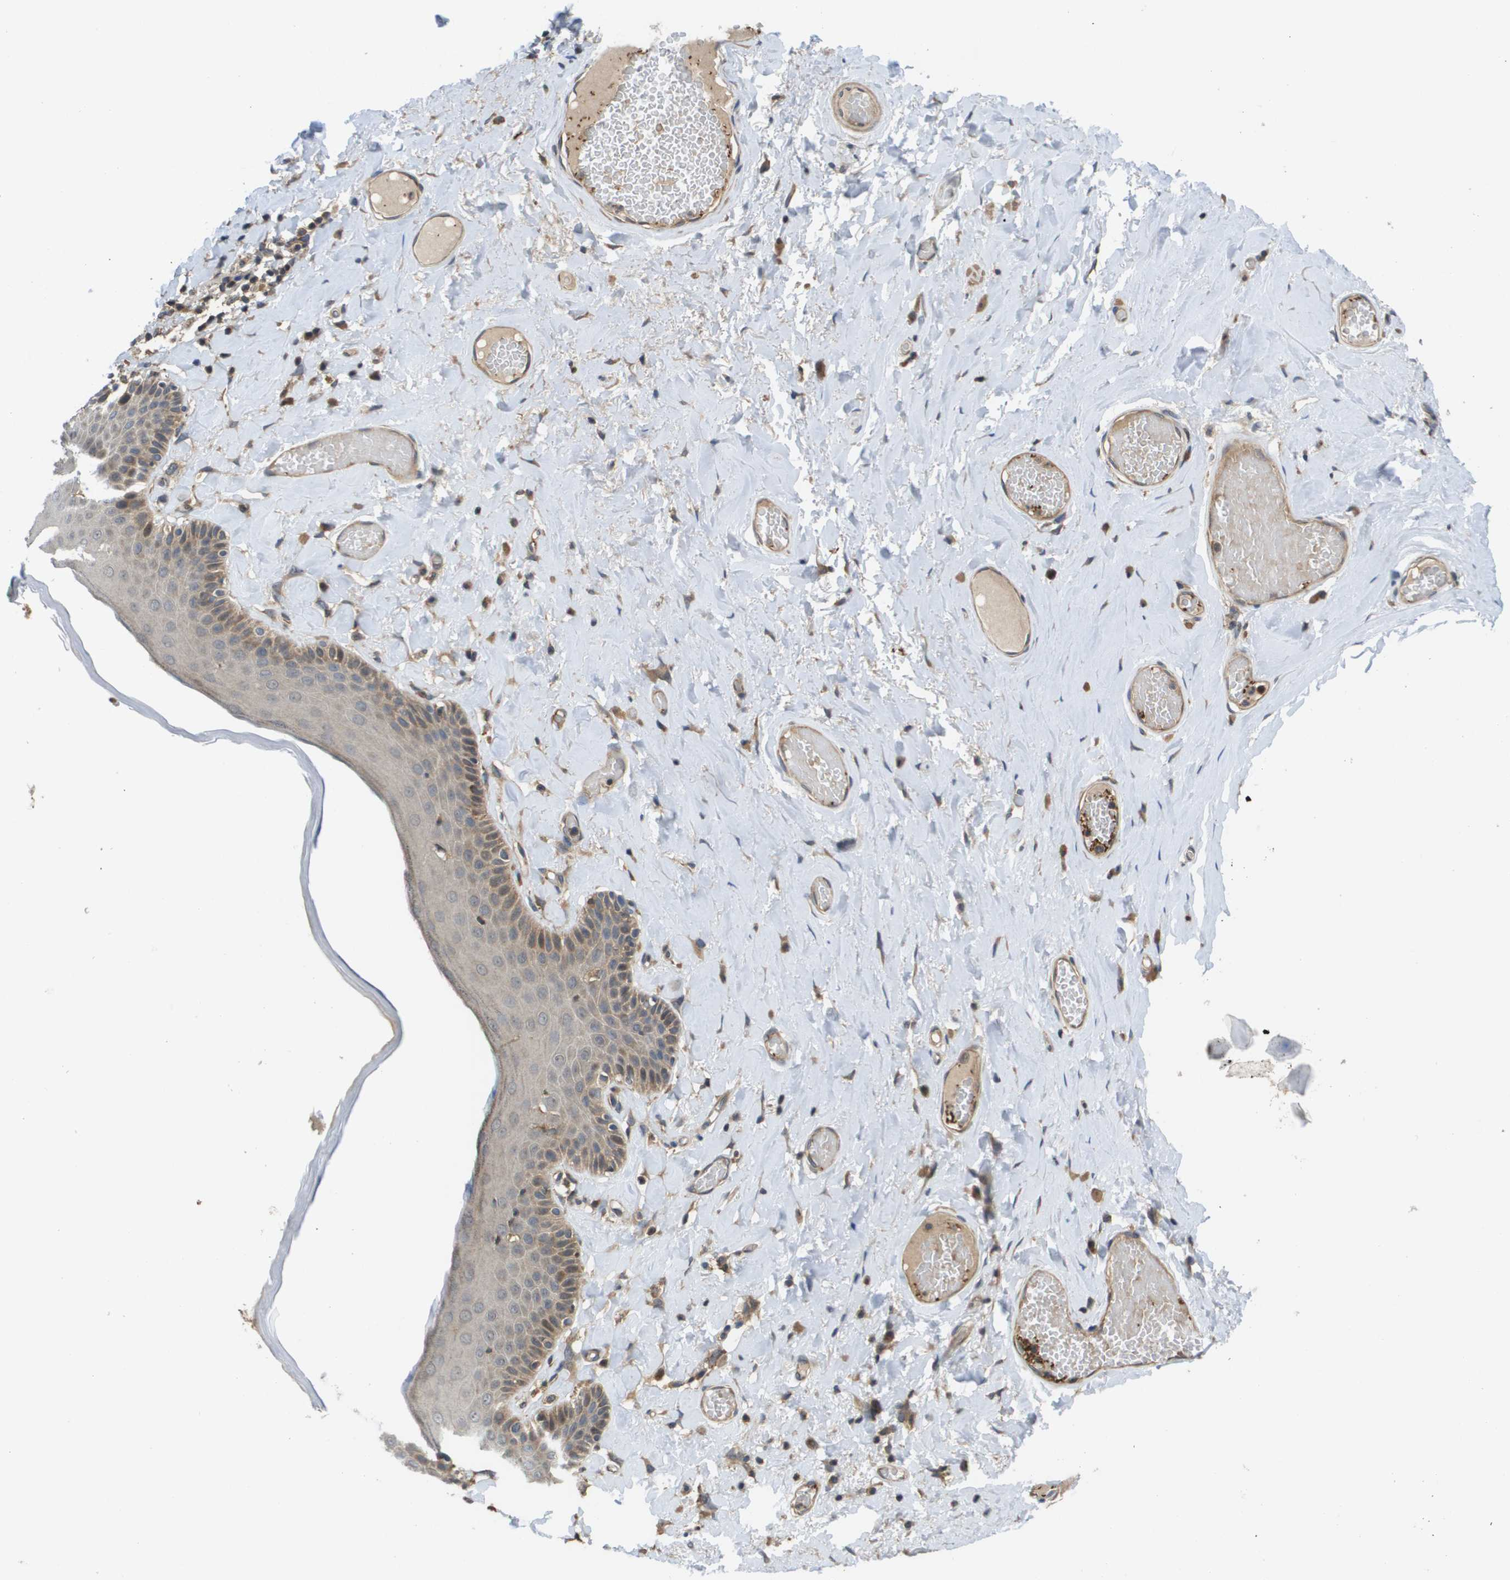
{"staining": {"intensity": "moderate", "quantity": "<25%", "location": "cytoplasmic/membranous"}, "tissue": "skin", "cell_type": "Epidermal cells", "image_type": "normal", "snomed": [{"axis": "morphology", "description": "Normal tissue, NOS"}, {"axis": "topography", "description": "Anal"}], "caption": "Moderate cytoplasmic/membranous positivity is present in about <25% of epidermal cells in normal skin.", "gene": "RBM38", "patient": {"sex": "male", "age": 69}}